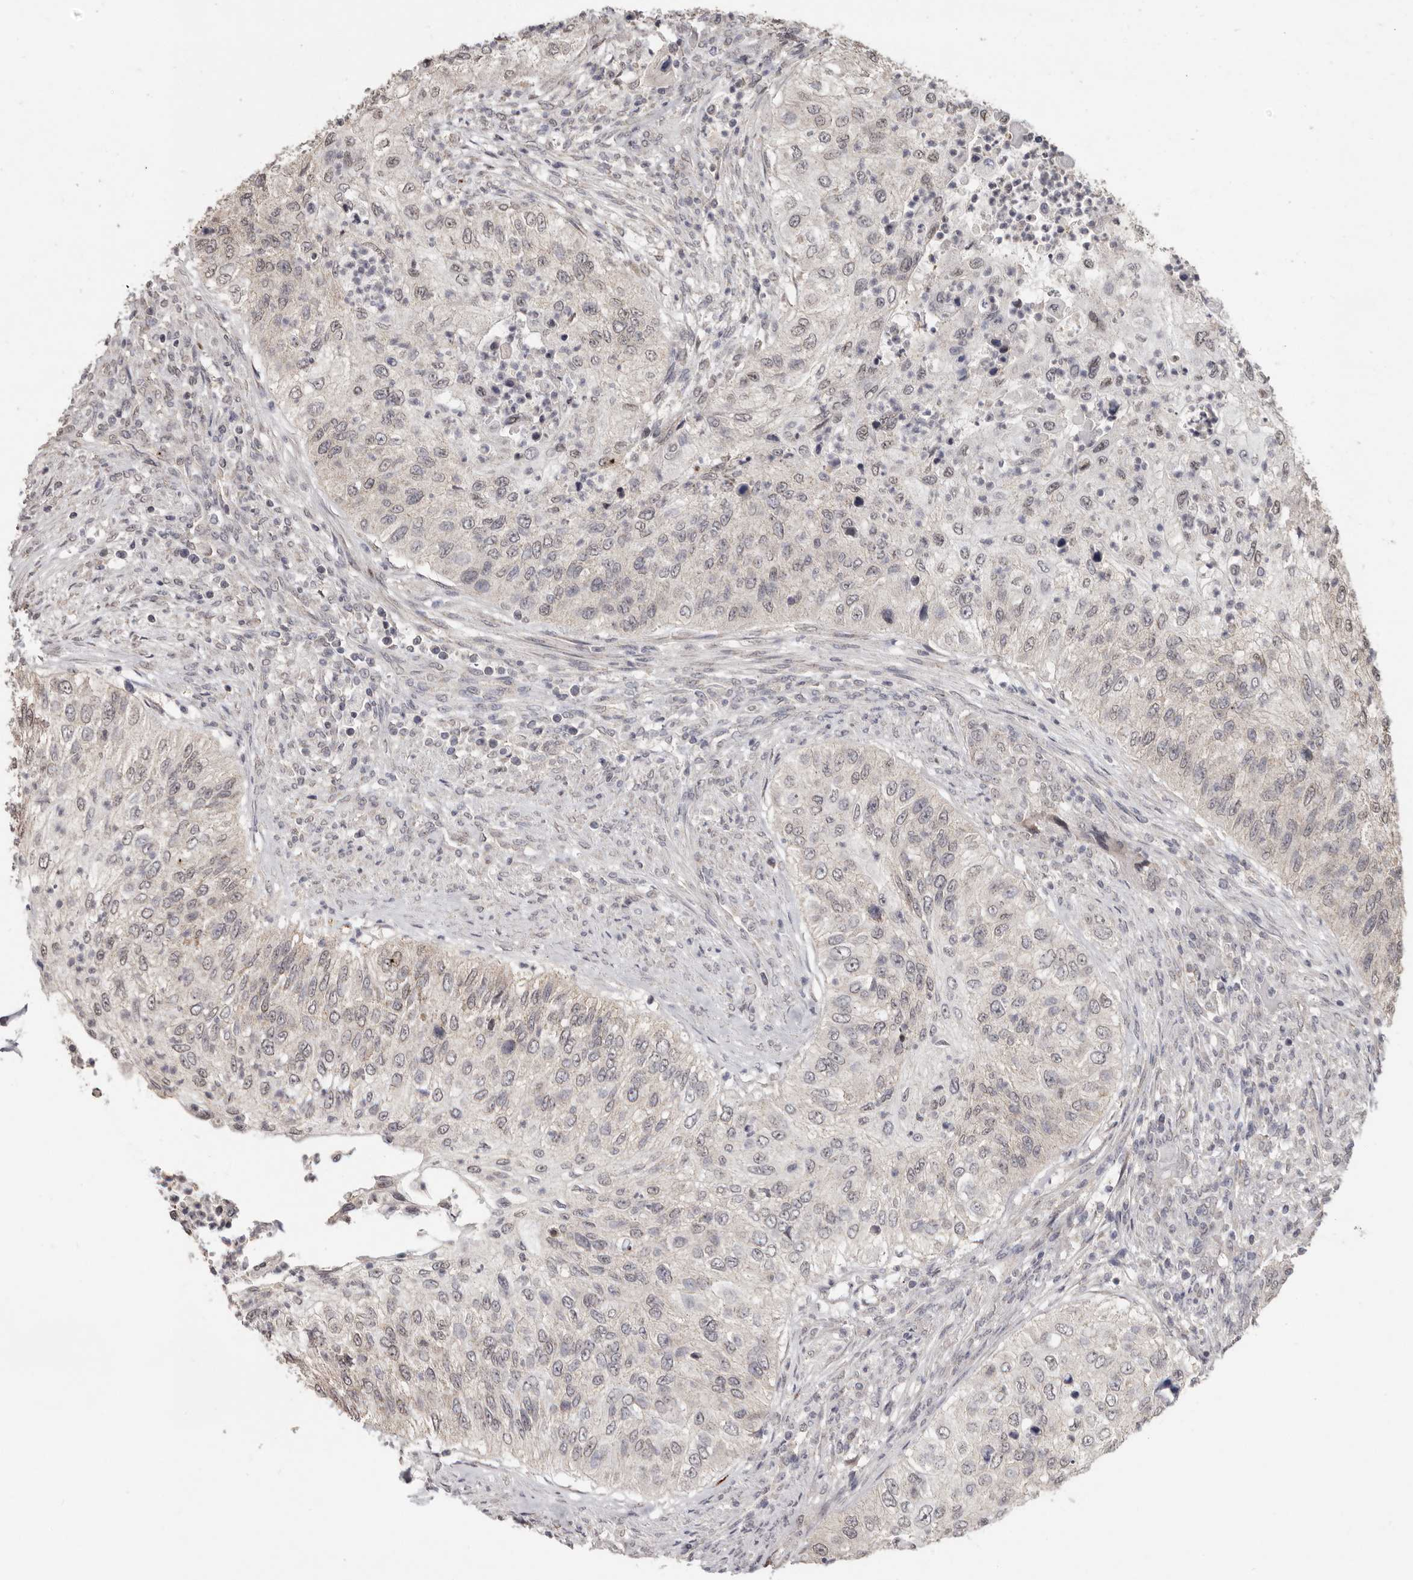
{"staining": {"intensity": "weak", "quantity": "25%-75%", "location": "nuclear"}, "tissue": "urothelial cancer", "cell_type": "Tumor cells", "image_type": "cancer", "snomed": [{"axis": "morphology", "description": "Urothelial carcinoma, High grade"}, {"axis": "topography", "description": "Urinary bladder"}], "caption": "There is low levels of weak nuclear positivity in tumor cells of urothelial cancer, as demonstrated by immunohistochemical staining (brown color).", "gene": "LINGO2", "patient": {"sex": "female", "age": 60}}